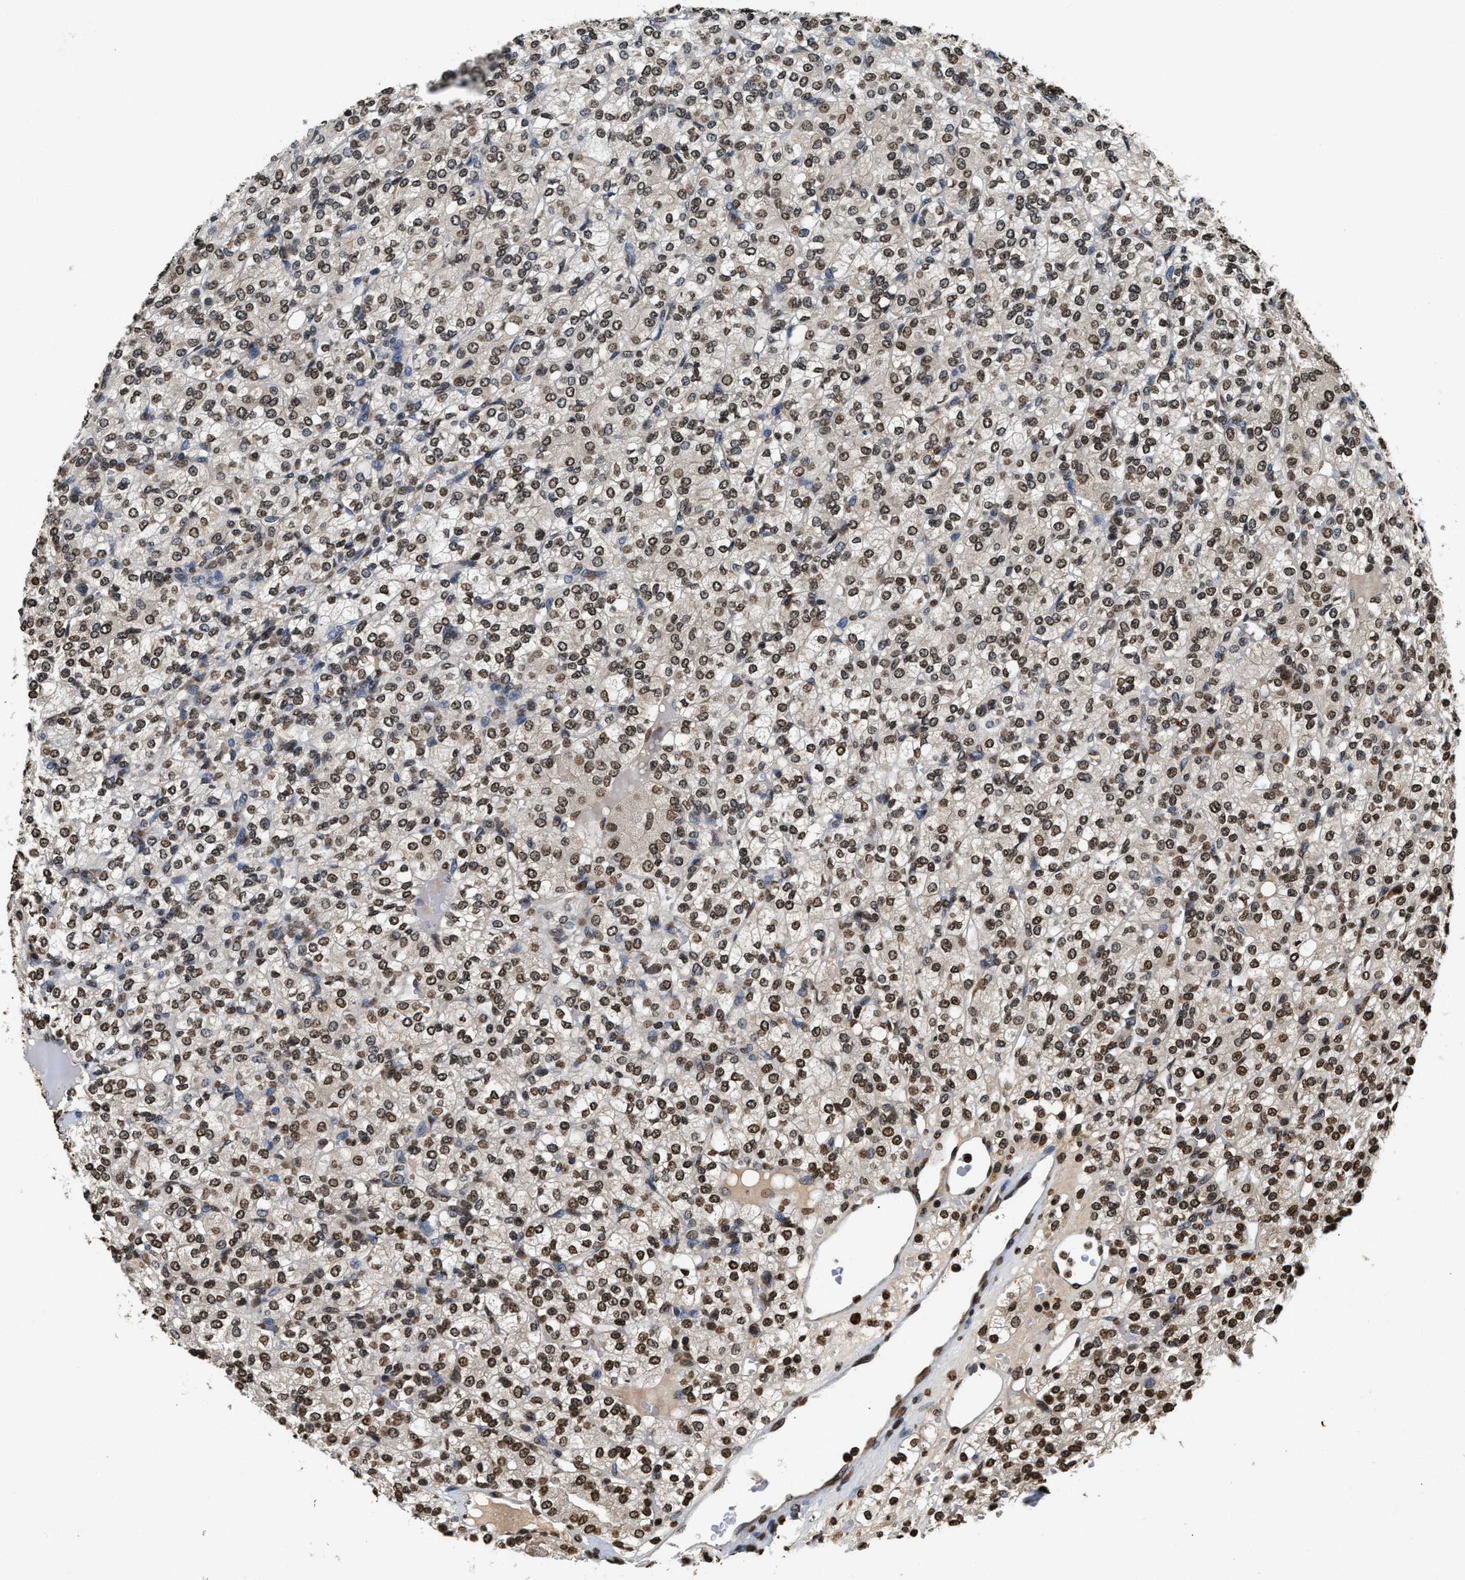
{"staining": {"intensity": "moderate", "quantity": ">75%", "location": "nuclear"}, "tissue": "renal cancer", "cell_type": "Tumor cells", "image_type": "cancer", "snomed": [{"axis": "morphology", "description": "Adenocarcinoma, NOS"}, {"axis": "topography", "description": "Kidney"}], "caption": "Immunohistochemical staining of human adenocarcinoma (renal) exhibits medium levels of moderate nuclear protein expression in approximately >75% of tumor cells. Ihc stains the protein in brown and the nuclei are stained blue.", "gene": "DNASE1L3", "patient": {"sex": "male", "age": 77}}